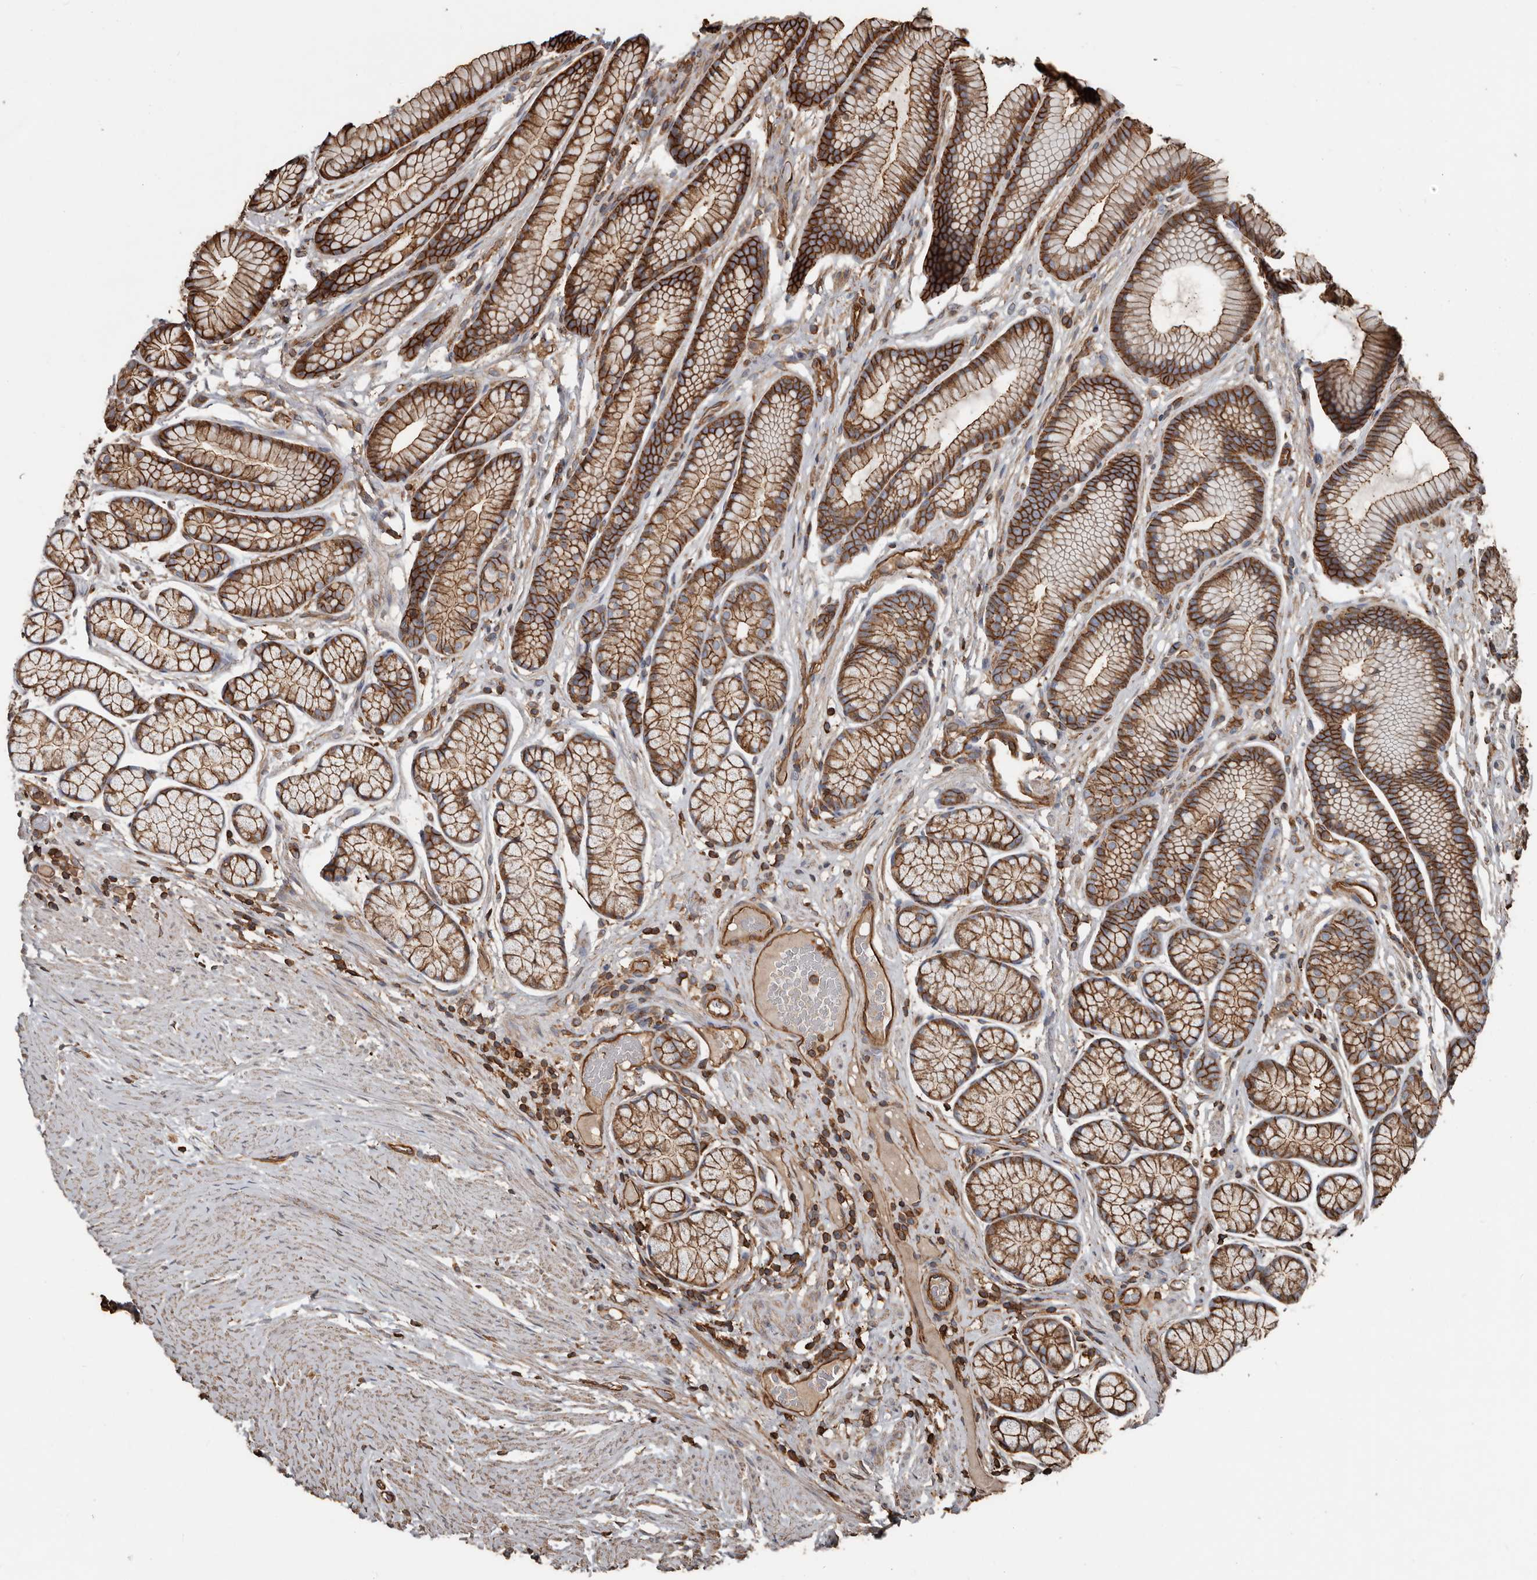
{"staining": {"intensity": "strong", "quantity": ">75%", "location": "cytoplasmic/membranous"}, "tissue": "stomach", "cell_type": "Glandular cells", "image_type": "normal", "snomed": [{"axis": "morphology", "description": "Normal tissue, NOS"}, {"axis": "topography", "description": "Stomach"}], "caption": "Protein expression analysis of normal human stomach reveals strong cytoplasmic/membranous staining in approximately >75% of glandular cells.", "gene": "DENND6B", "patient": {"sex": "male", "age": 42}}